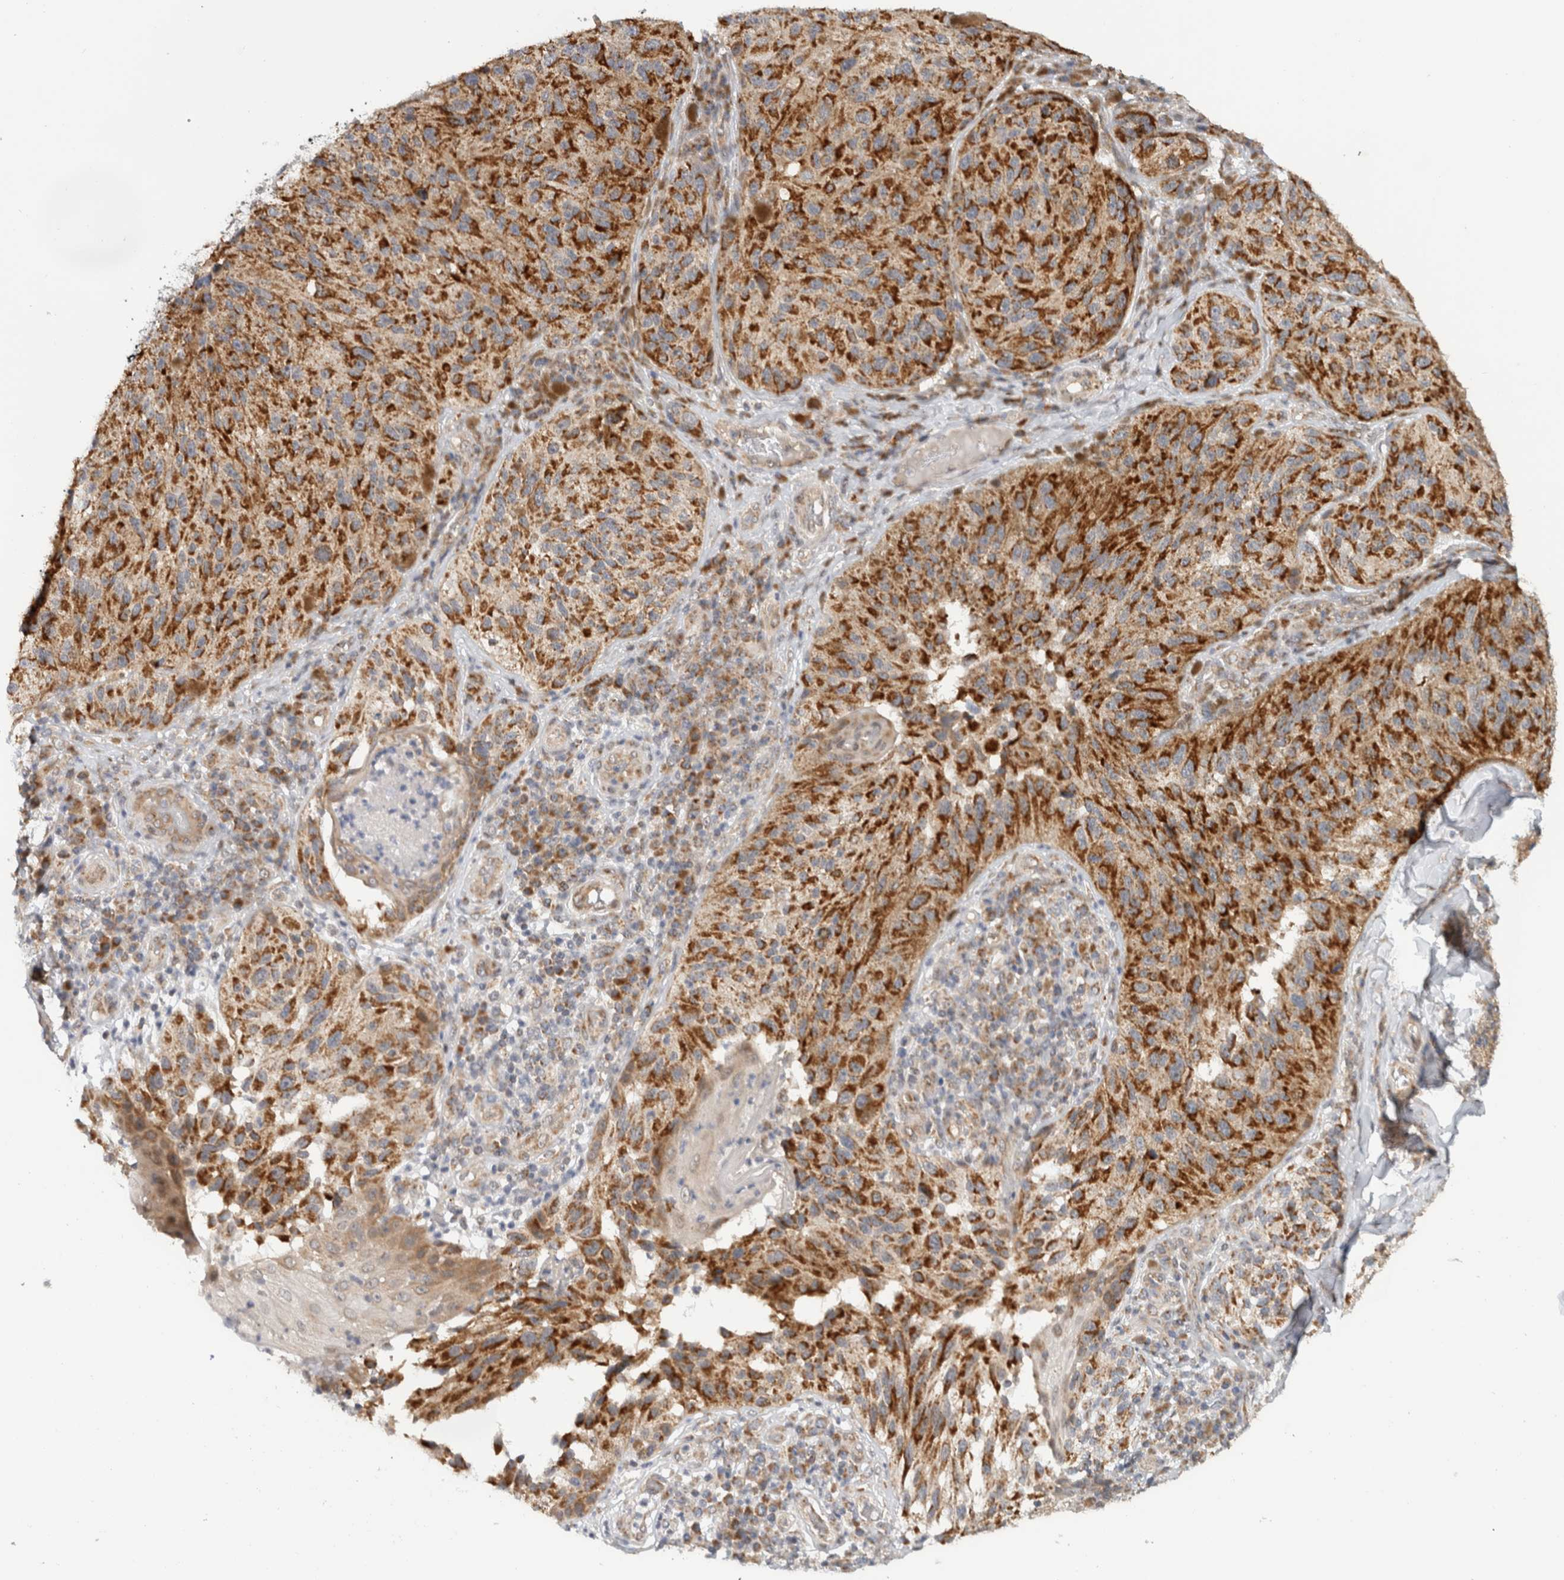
{"staining": {"intensity": "strong", "quantity": ">75%", "location": "cytoplasmic/membranous"}, "tissue": "melanoma", "cell_type": "Tumor cells", "image_type": "cancer", "snomed": [{"axis": "morphology", "description": "Malignant melanoma, NOS"}, {"axis": "topography", "description": "Skin"}], "caption": "Malignant melanoma was stained to show a protein in brown. There is high levels of strong cytoplasmic/membranous expression in approximately >75% of tumor cells. (DAB (3,3'-diaminobenzidine) IHC with brightfield microscopy, high magnification).", "gene": "CMC2", "patient": {"sex": "female", "age": 73}}